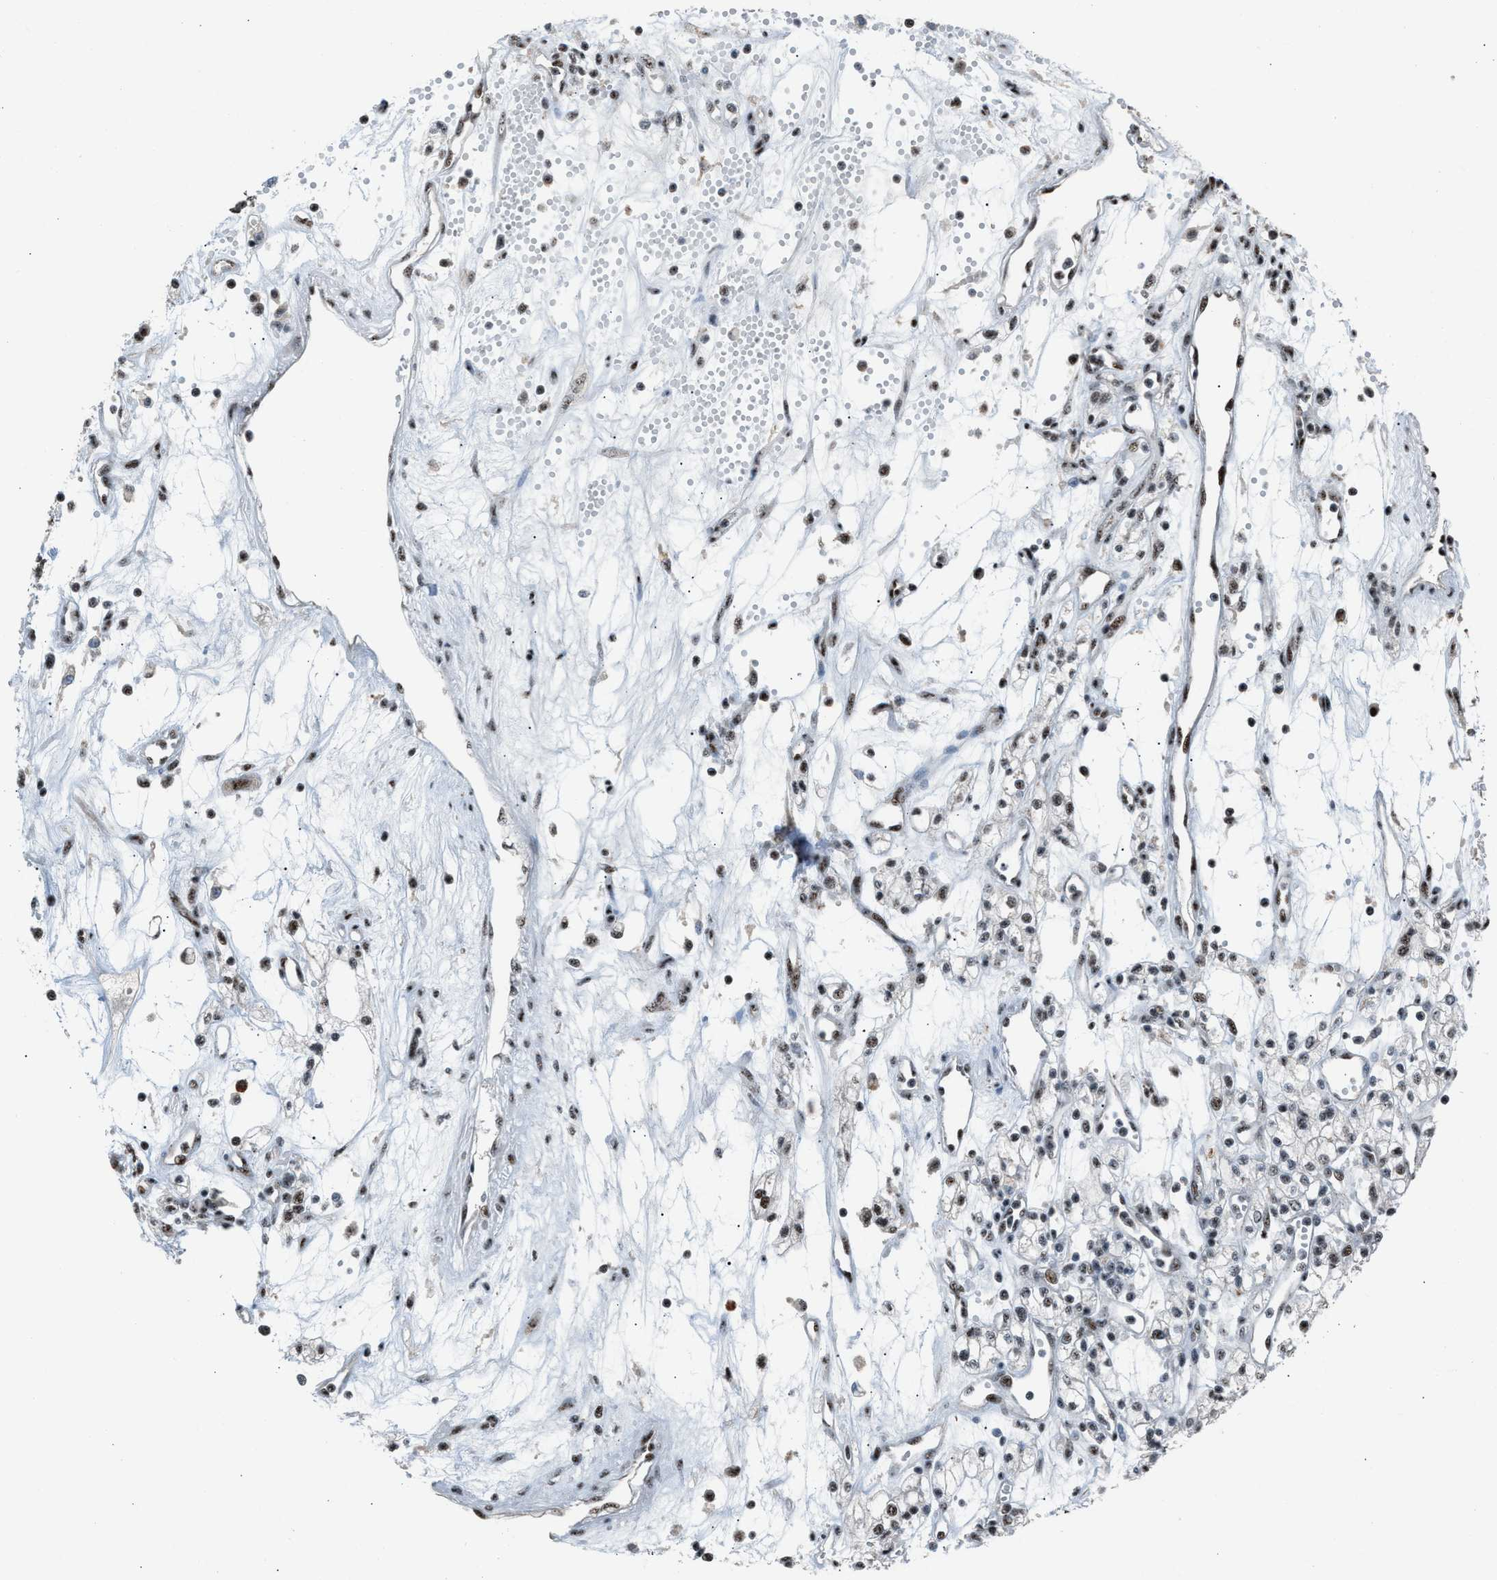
{"staining": {"intensity": "moderate", "quantity": ">75%", "location": "nuclear"}, "tissue": "renal cancer", "cell_type": "Tumor cells", "image_type": "cancer", "snomed": [{"axis": "morphology", "description": "Adenocarcinoma, NOS"}, {"axis": "topography", "description": "Kidney"}], "caption": "Brown immunohistochemical staining in renal cancer (adenocarcinoma) demonstrates moderate nuclear staining in about >75% of tumor cells. (Stains: DAB (3,3'-diaminobenzidine) in brown, nuclei in blue, Microscopy: brightfield microscopy at high magnification).", "gene": "CENPP", "patient": {"sex": "male", "age": 59}}